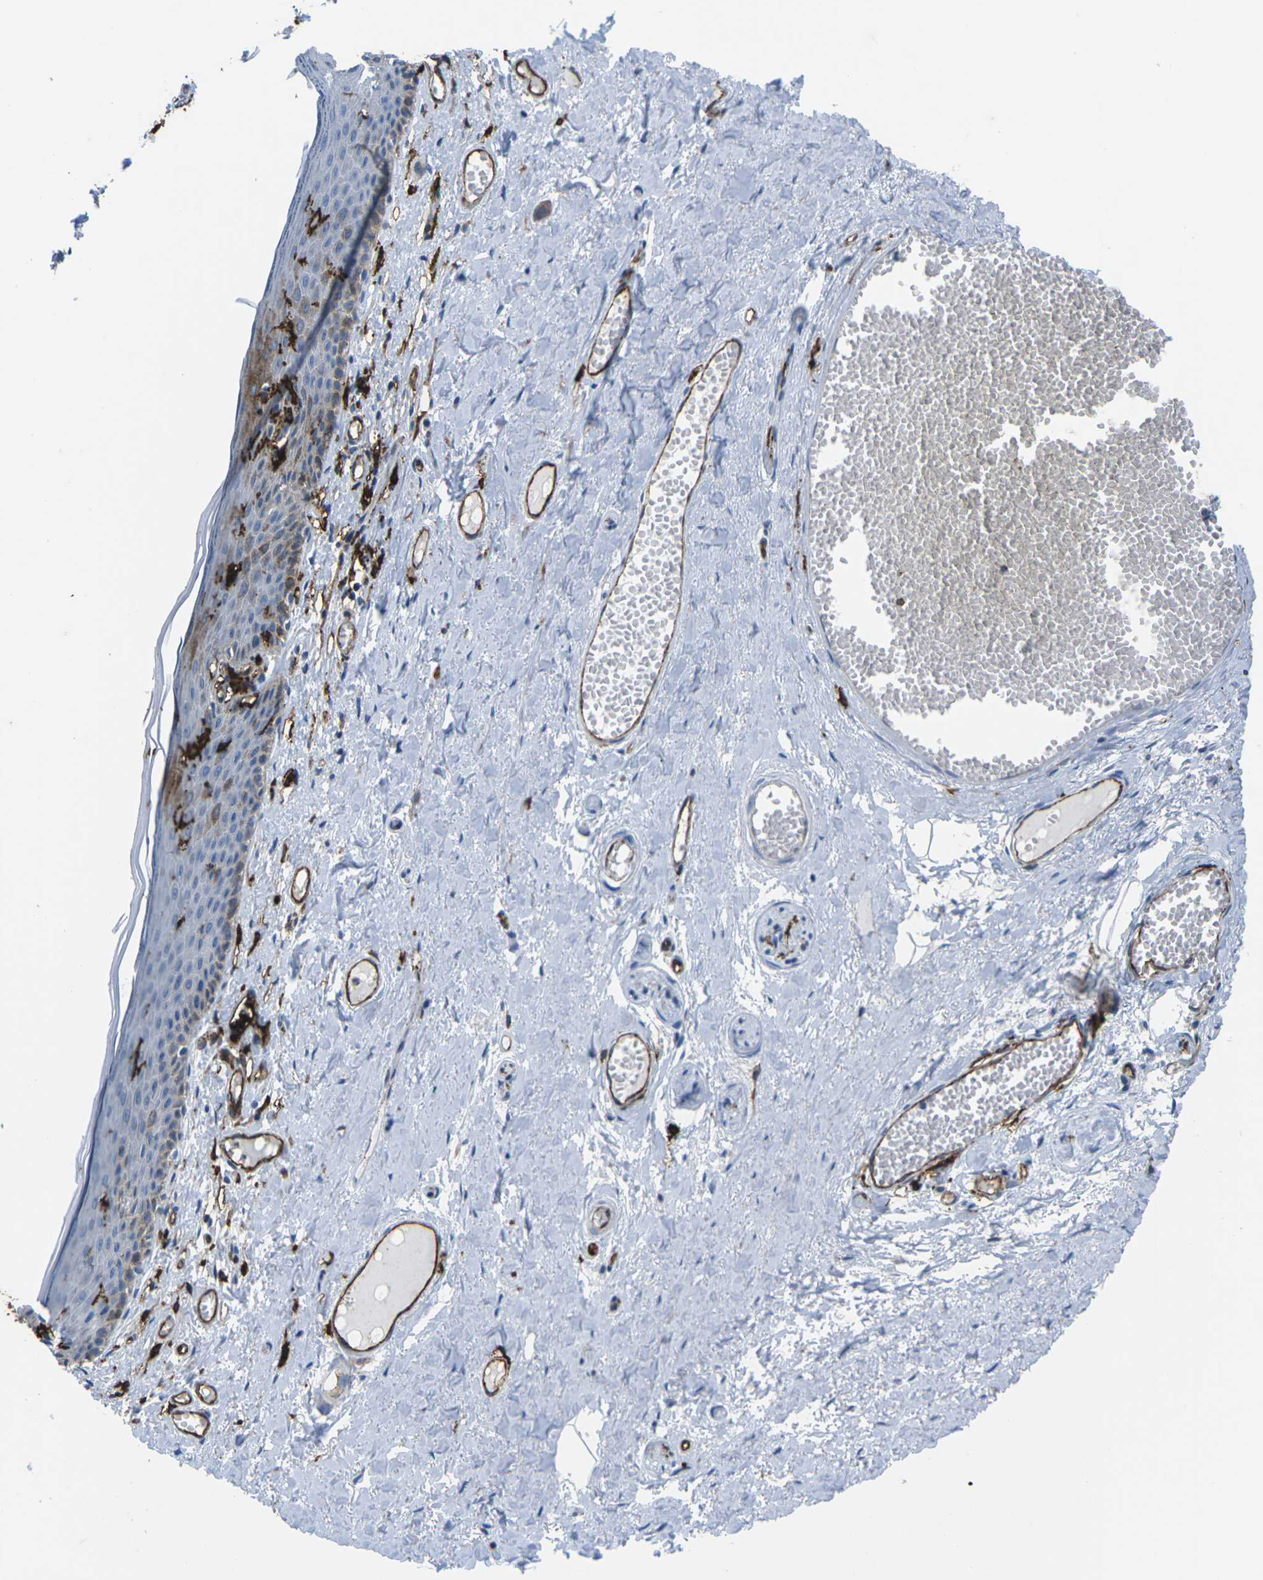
{"staining": {"intensity": "weak", "quantity": "<25%", "location": "cytoplasmic/membranous"}, "tissue": "skin", "cell_type": "Epidermal cells", "image_type": "normal", "snomed": [{"axis": "morphology", "description": "Normal tissue, NOS"}, {"axis": "topography", "description": "Adipose tissue"}, {"axis": "topography", "description": "Vascular tissue"}, {"axis": "topography", "description": "Anal"}, {"axis": "topography", "description": "Peripheral nerve tissue"}], "caption": "DAB immunohistochemical staining of benign skin shows no significant positivity in epidermal cells.", "gene": "PTPN1", "patient": {"sex": "female", "age": 54}}